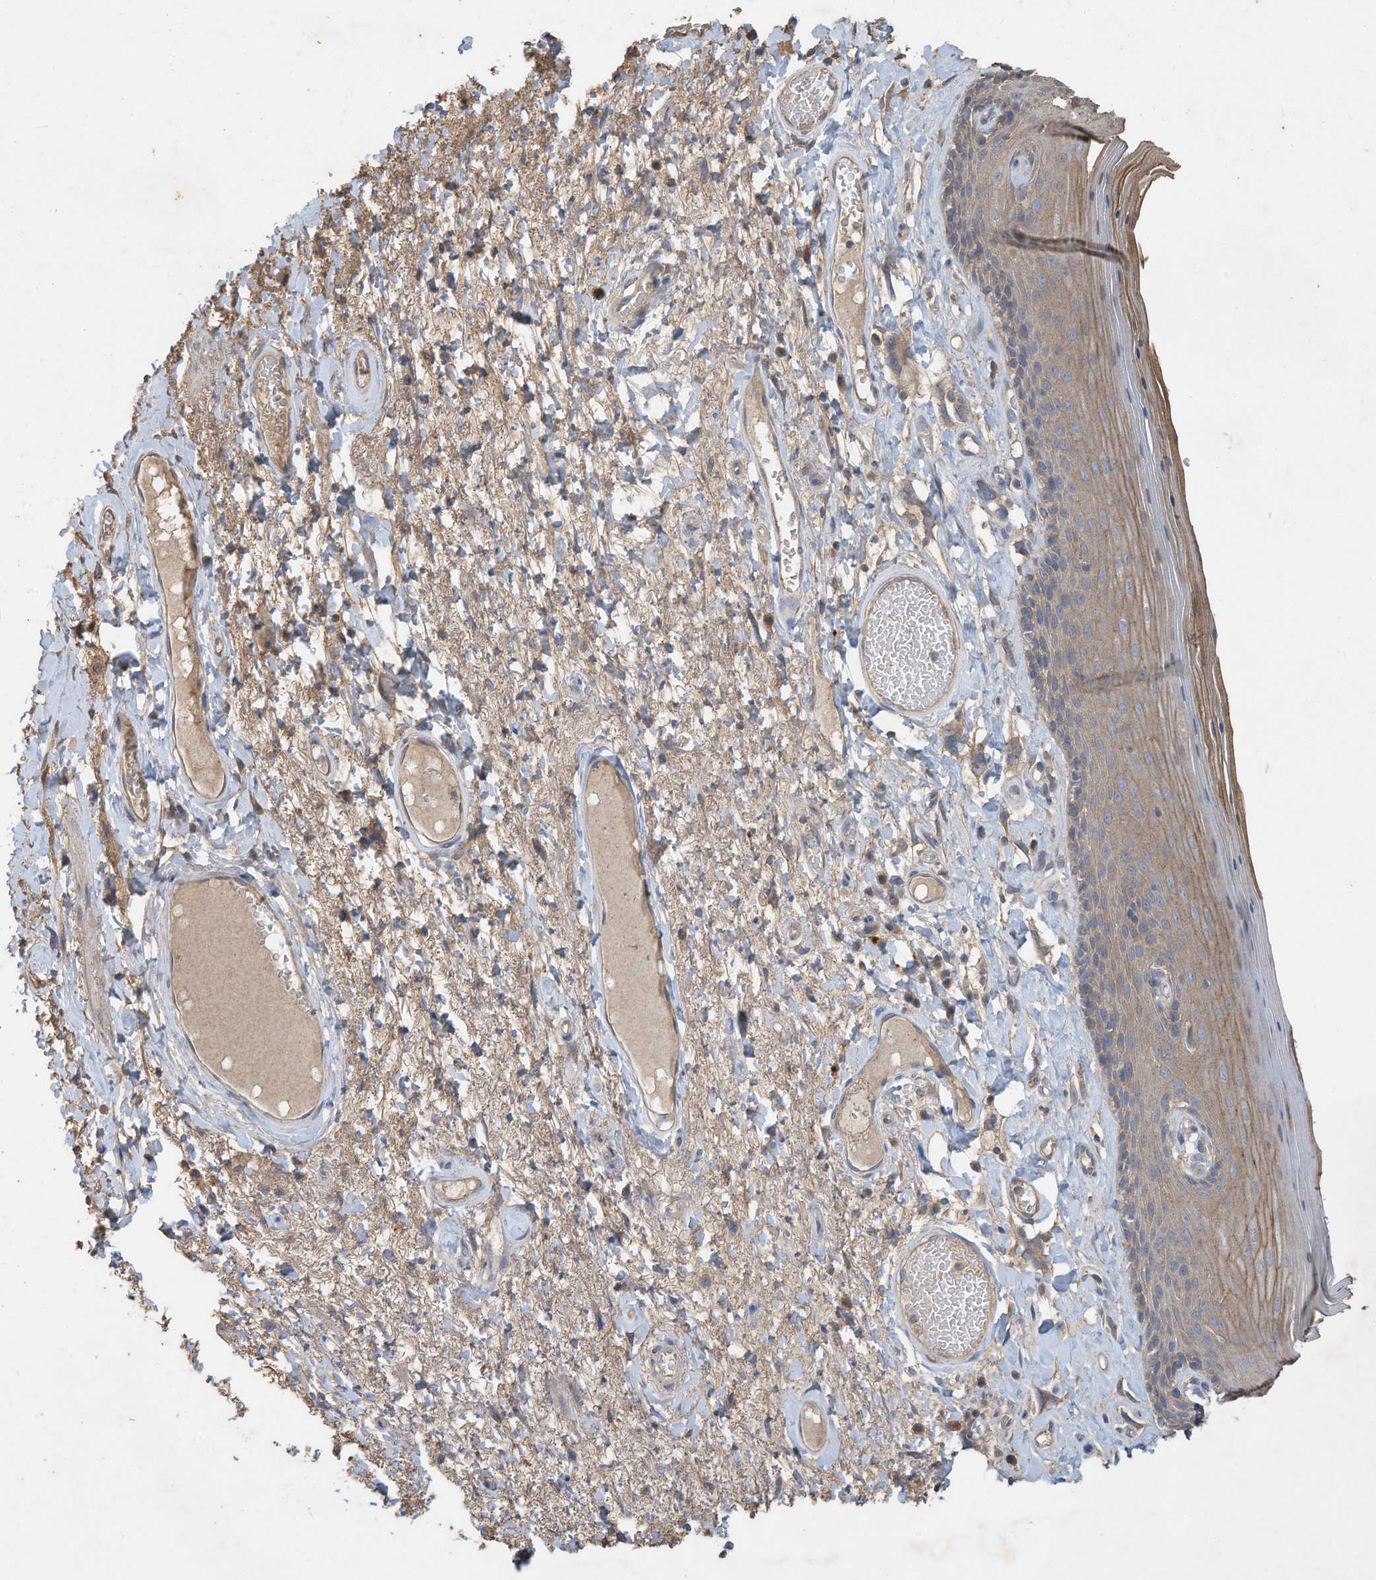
{"staining": {"intensity": "moderate", "quantity": "25%-75%", "location": "cytoplasmic/membranous"}, "tissue": "skin", "cell_type": "Epidermal cells", "image_type": "normal", "snomed": [{"axis": "morphology", "description": "Normal tissue, NOS"}, {"axis": "topography", "description": "Anal"}], "caption": "IHC photomicrograph of unremarkable skin: skin stained using immunohistochemistry (IHC) exhibits medium levels of moderate protein expression localized specifically in the cytoplasmic/membranous of epidermal cells, appearing as a cytoplasmic/membranous brown color.", "gene": "CAPN13", "patient": {"sex": "male", "age": 69}}